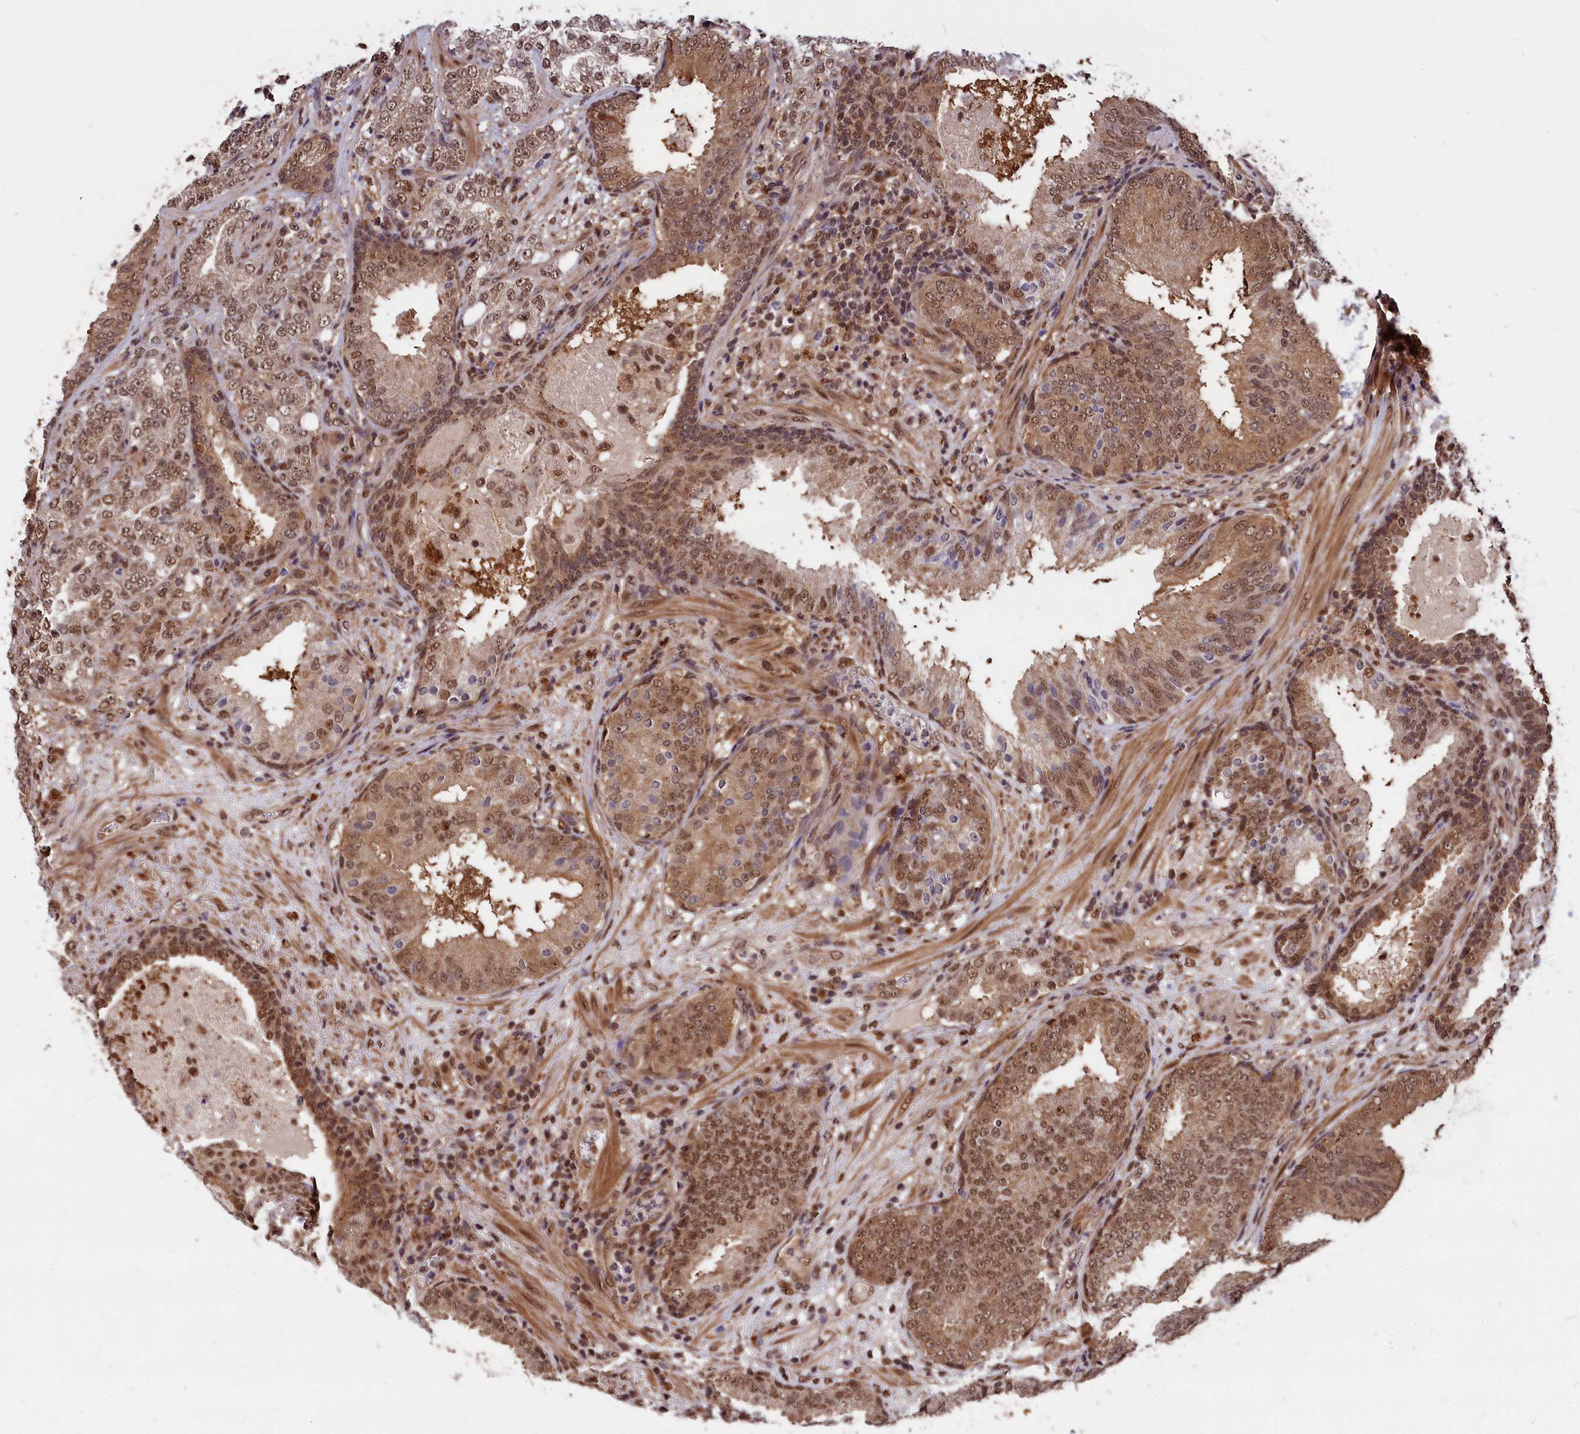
{"staining": {"intensity": "moderate", "quantity": ">75%", "location": "nuclear"}, "tissue": "prostate cancer", "cell_type": "Tumor cells", "image_type": "cancer", "snomed": [{"axis": "morphology", "description": "Adenocarcinoma, High grade"}, {"axis": "topography", "description": "Prostate"}], "caption": "Immunohistochemistry (IHC) micrograph of prostate high-grade adenocarcinoma stained for a protein (brown), which displays medium levels of moderate nuclear positivity in about >75% of tumor cells.", "gene": "ADRM1", "patient": {"sex": "male", "age": 64}}